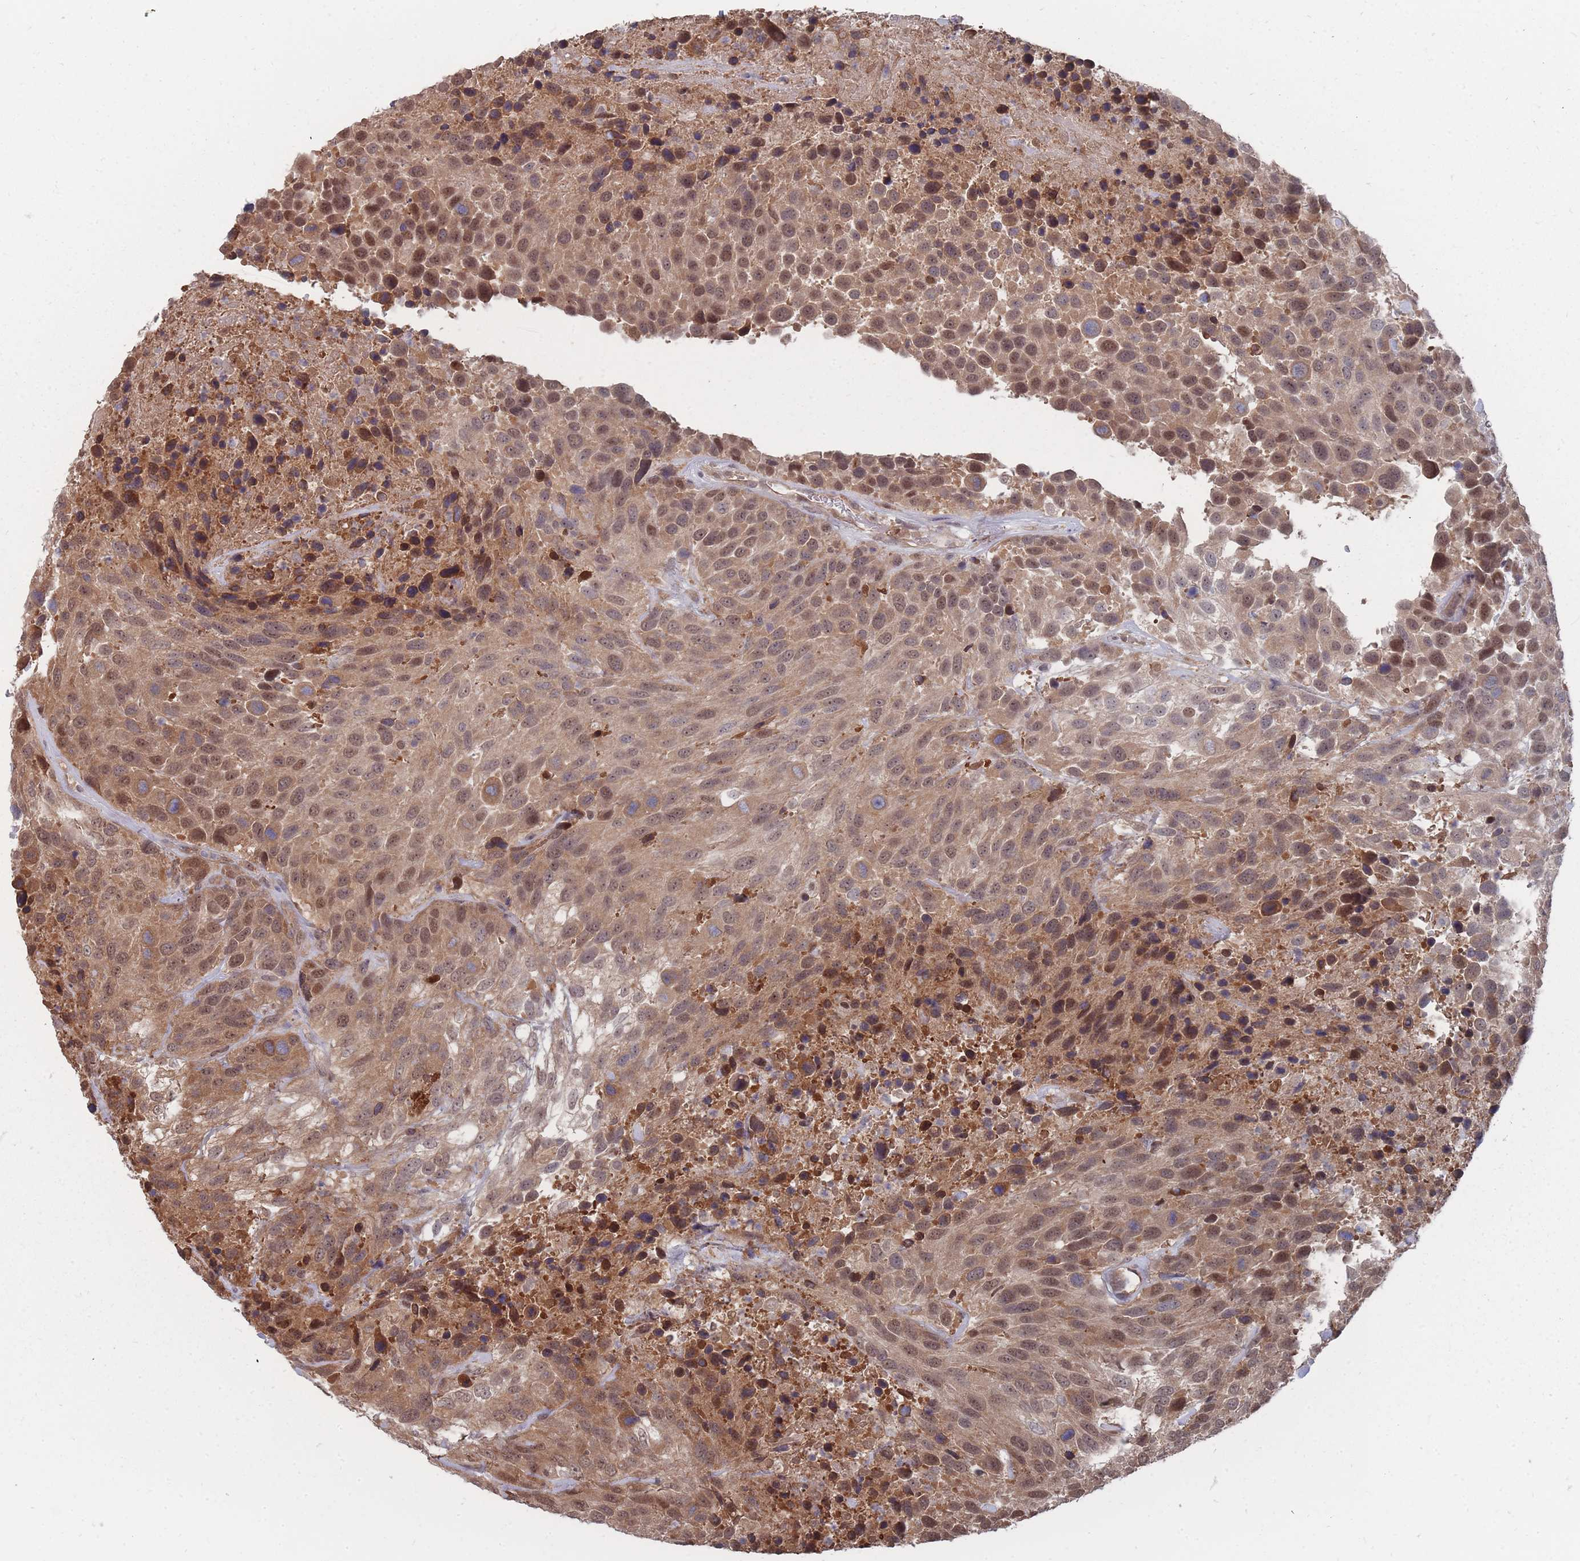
{"staining": {"intensity": "moderate", "quantity": ">75%", "location": "cytoplasmic/membranous,nuclear"}, "tissue": "urothelial cancer", "cell_type": "Tumor cells", "image_type": "cancer", "snomed": [{"axis": "morphology", "description": "Urothelial carcinoma, High grade"}, {"axis": "topography", "description": "Urinary bladder"}], "caption": "Protein staining of urothelial carcinoma (high-grade) tissue shows moderate cytoplasmic/membranous and nuclear positivity in approximately >75% of tumor cells. (Brightfield microscopy of DAB IHC at high magnification).", "gene": "NKD1", "patient": {"sex": "female", "age": 70}}